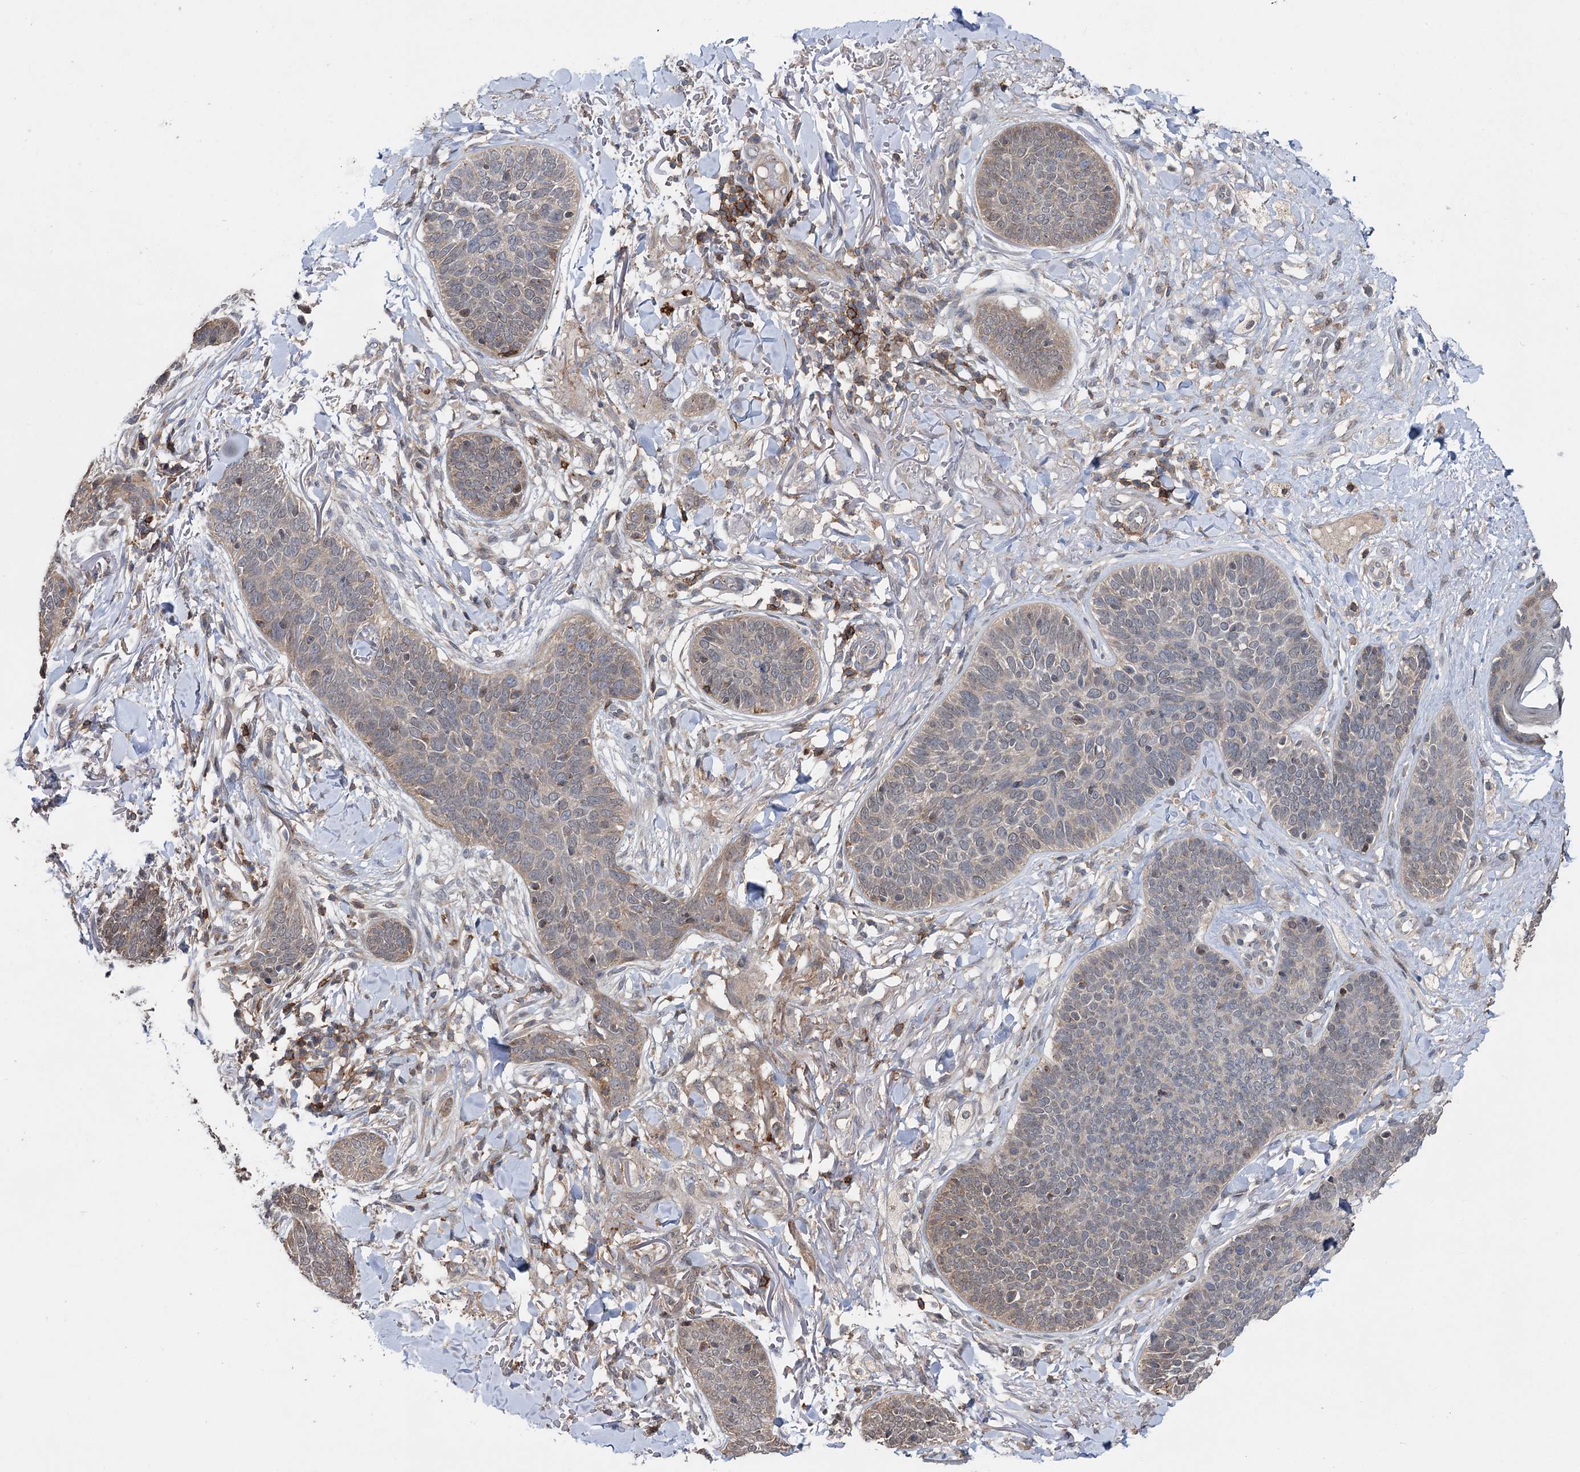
{"staining": {"intensity": "weak", "quantity": "25%-75%", "location": "cytoplasmic/membranous"}, "tissue": "skin cancer", "cell_type": "Tumor cells", "image_type": "cancer", "snomed": [{"axis": "morphology", "description": "Basal cell carcinoma"}, {"axis": "topography", "description": "Skin"}], "caption": "A high-resolution histopathology image shows IHC staining of skin cancer (basal cell carcinoma), which displays weak cytoplasmic/membranous staining in about 25%-75% of tumor cells.", "gene": "STX6", "patient": {"sex": "male", "age": 85}}